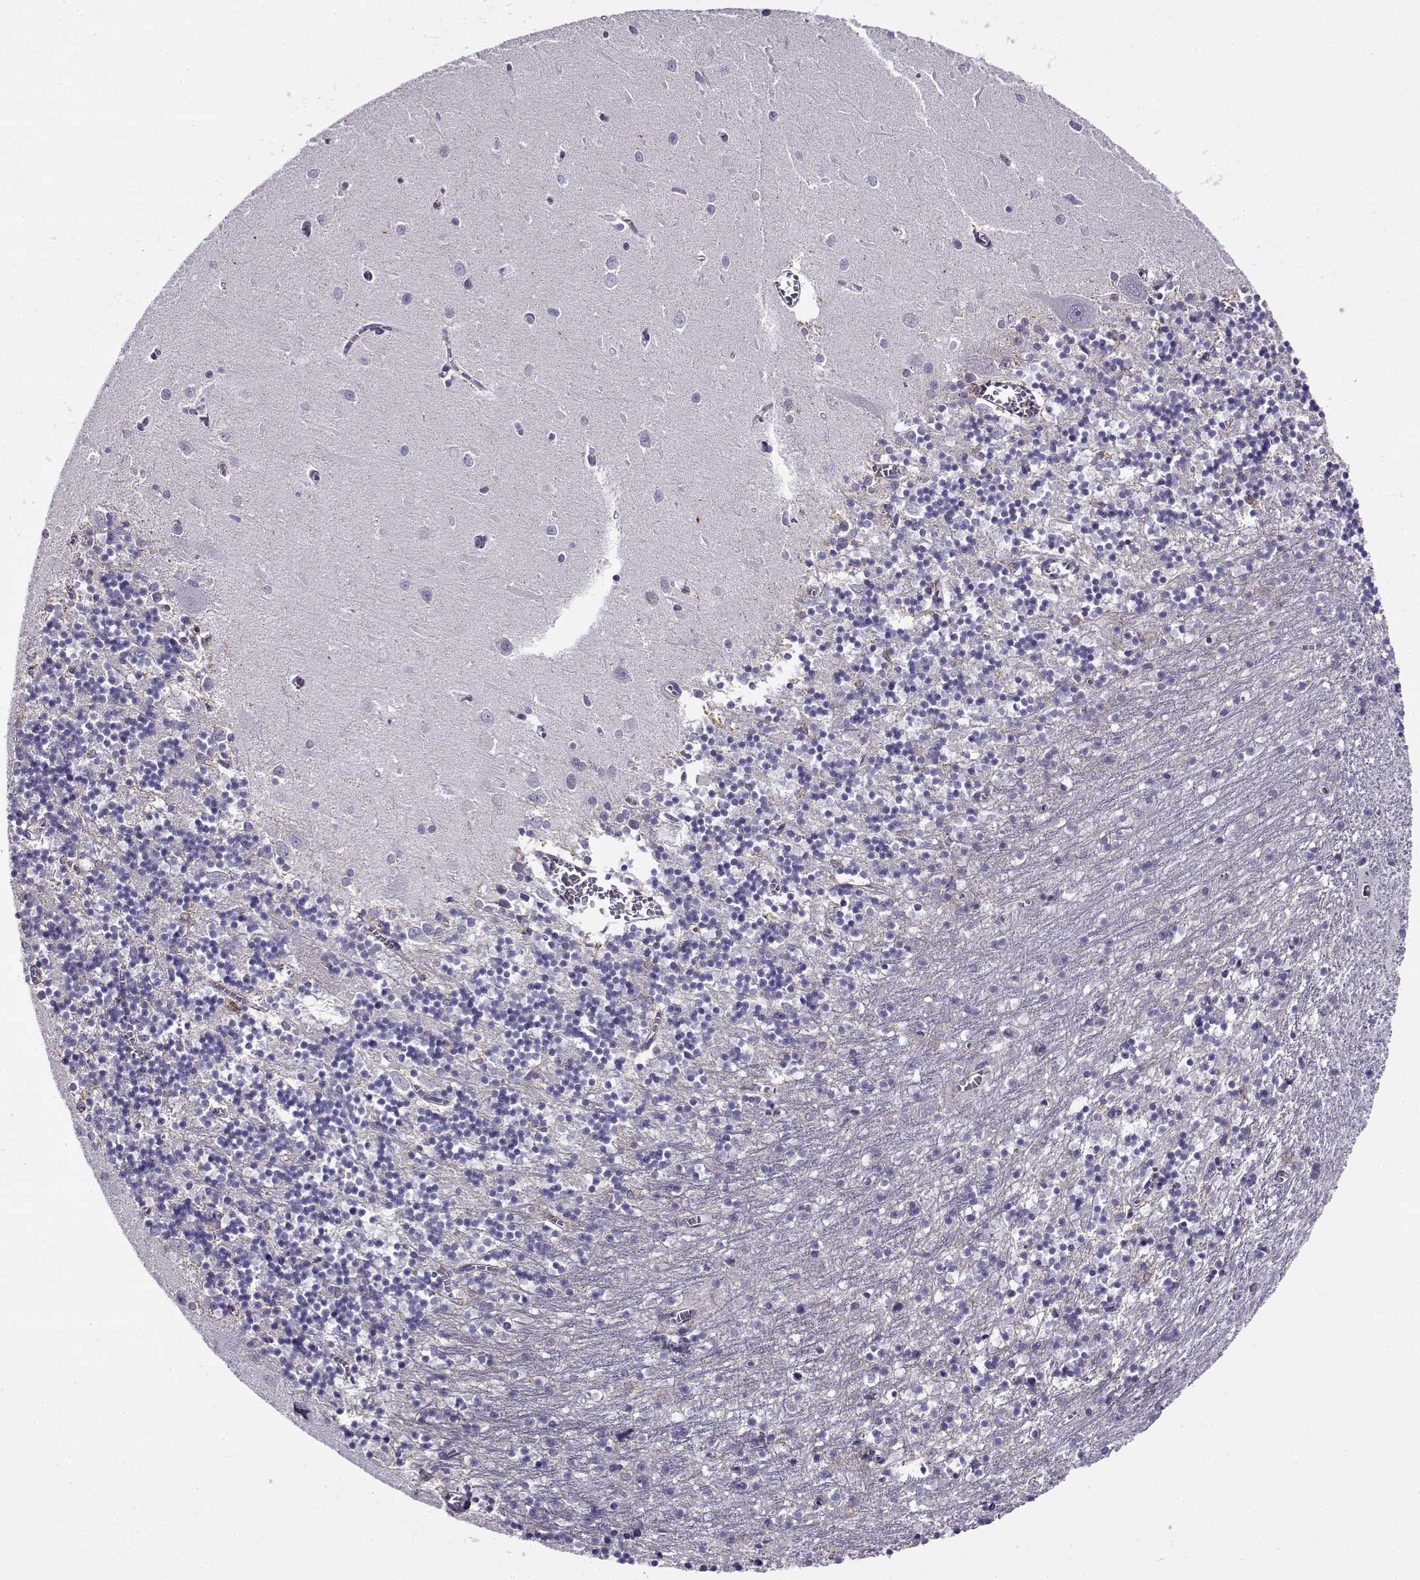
{"staining": {"intensity": "negative", "quantity": "none", "location": "none"}, "tissue": "cerebellum", "cell_type": "Cells in granular layer", "image_type": "normal", "snomed": [{"axis": "morphology", "description": "Normal tissue, NOS"}, {"axis": "topography", "description": "Cerebellum"}], "caption": "This is a photomicrograph of immunohistochemistry (IHC) staining of benign cerebellum, which shows no positivity in cells in granular layer.", "gene": "FEZF1", "patient": {"sex": "female", "age": 64}}